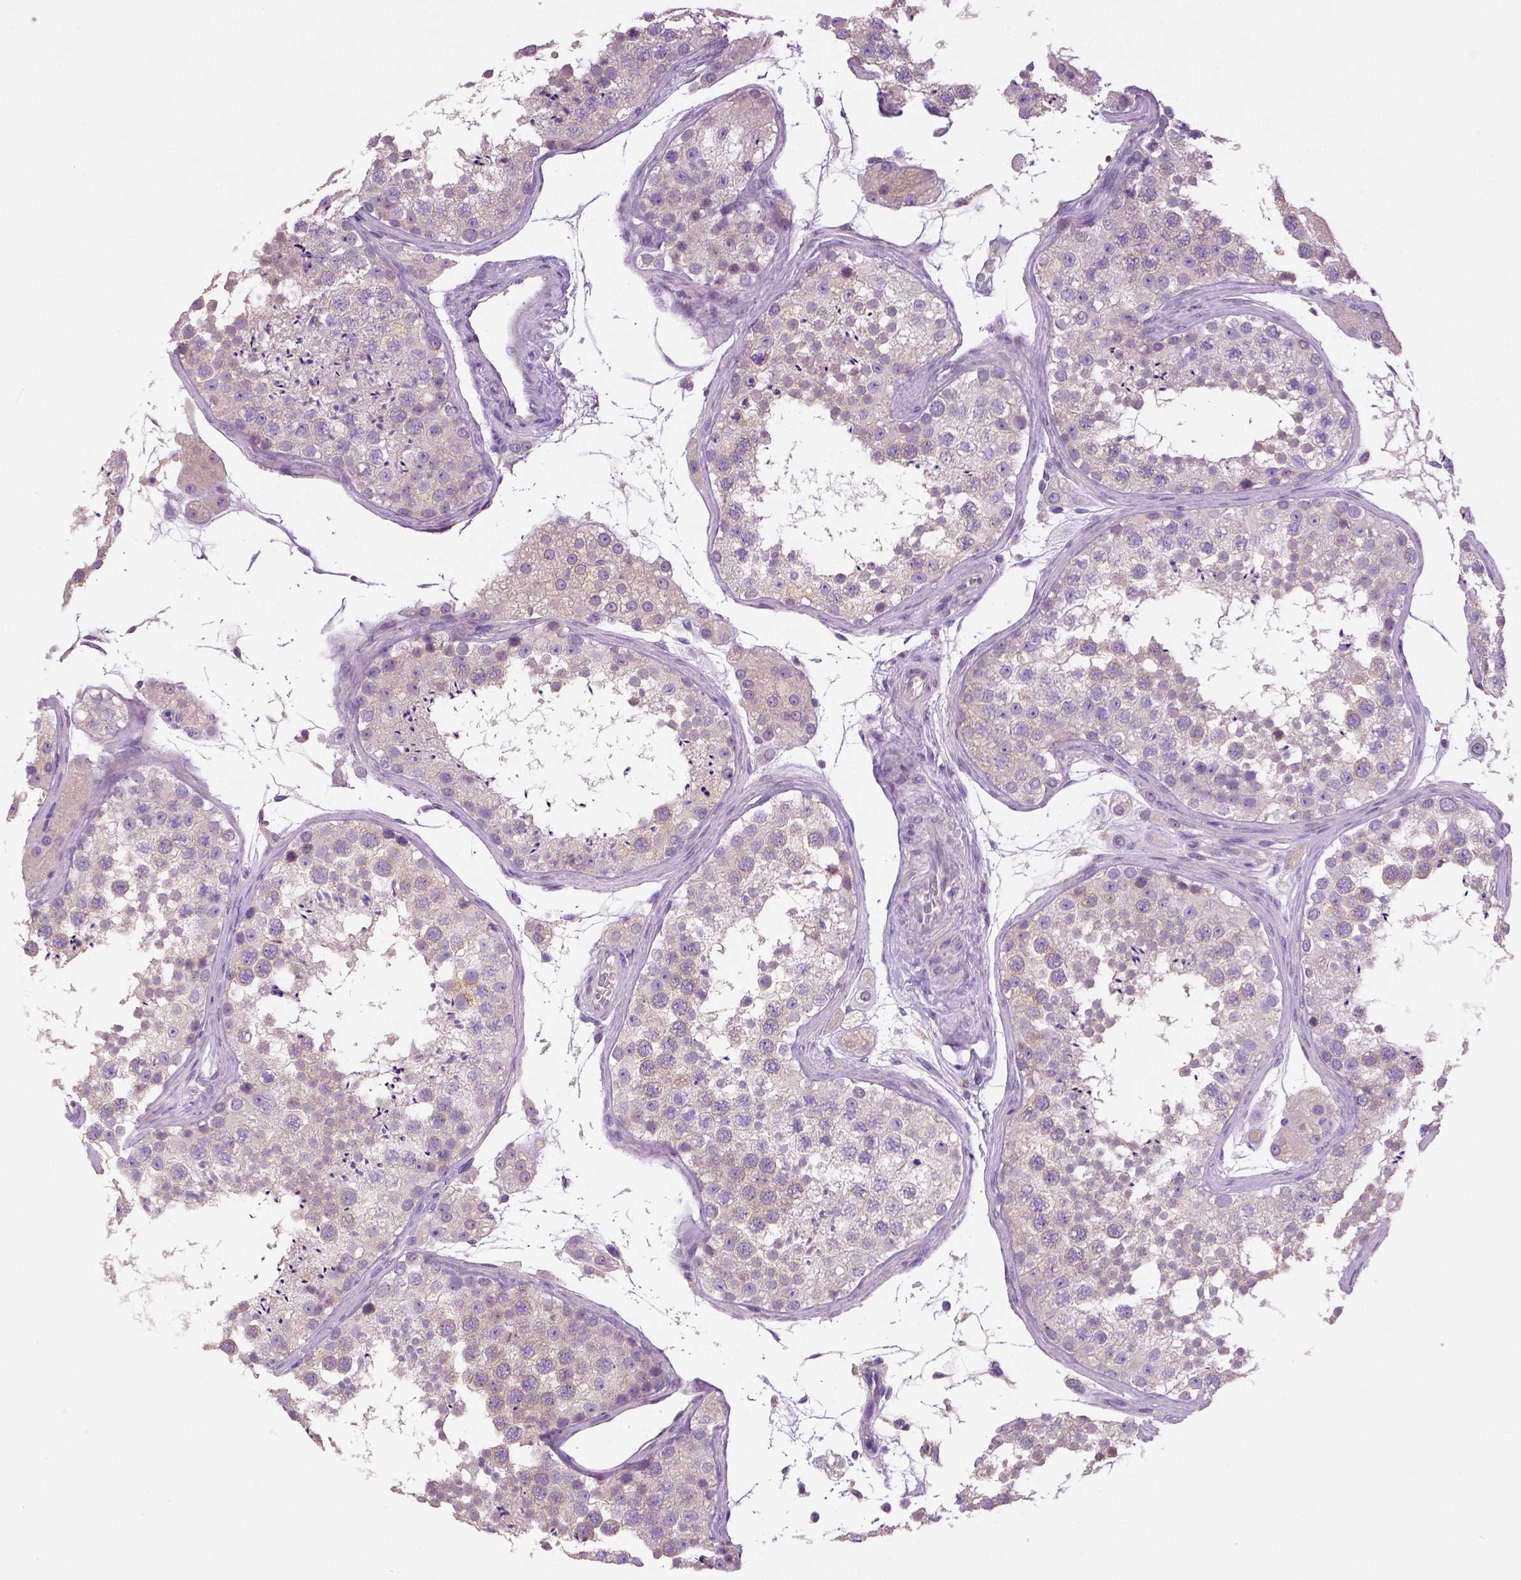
{"staining": {"intensity": "weak", "quantity": "<25%", "location": "cytoplasmic/membranous"}, "tissue": "testis", "cell_type": "Cells in seminiferous ducts", "image_type": "normal", "snomed": [{"axis": "morphology", "description": "Normal tissue, NOS"}, {"axis": "topography", "description": "Testis"}], "caption": "Immunohistochemical staining of normal testis exhibits no significant positivity in cells in seminiferous ducts. (DAB immunohistochemistry with hematoxylin counter stain).", "gene": "DNAH12", "patient": {"sex": "male", "age": 41}}